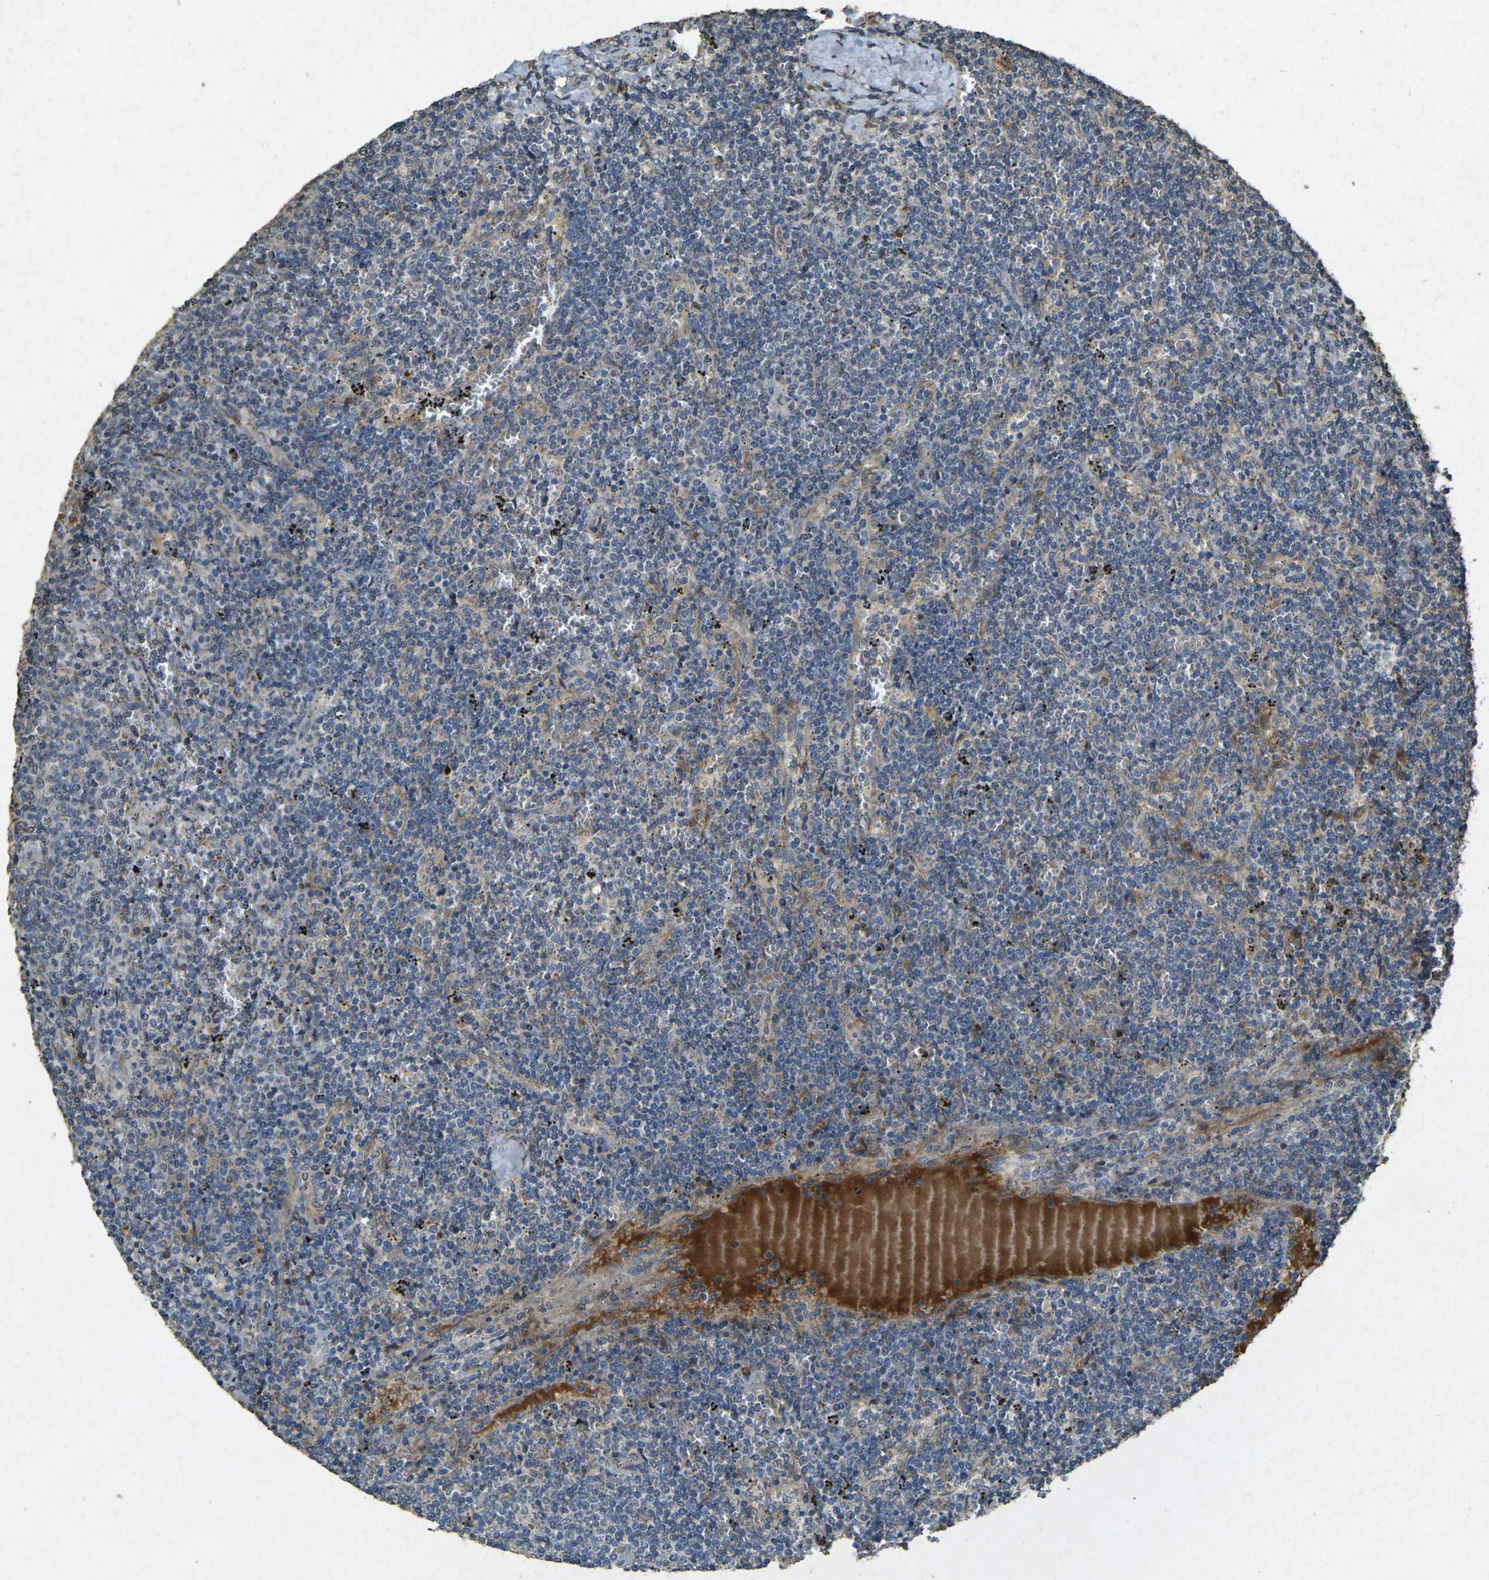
{"staining": {"intensity": "moderate", "quantity": "<25%", "location": "cytoplasmic/membranous"}, "tissue": "lymphoma", "cell_type": "Tumor cells", "image_type": "cancer", "snomed": [{"axis": "morphology", "description": "Malignant lymphoma, non-Hodgkin's type, Low grade"}, {"axis": "topography", "description": "Spleen"}], "caption": "Low-grade malignant lymphoma, non-Hodgkin's type tissue exhibits moderate cytoplasmic/membranous staining in about <25% of tumor cells, visualized by immunohistochemistry.", "gene": "RGMA", "patient": {"sex": "female", "age": 50}}